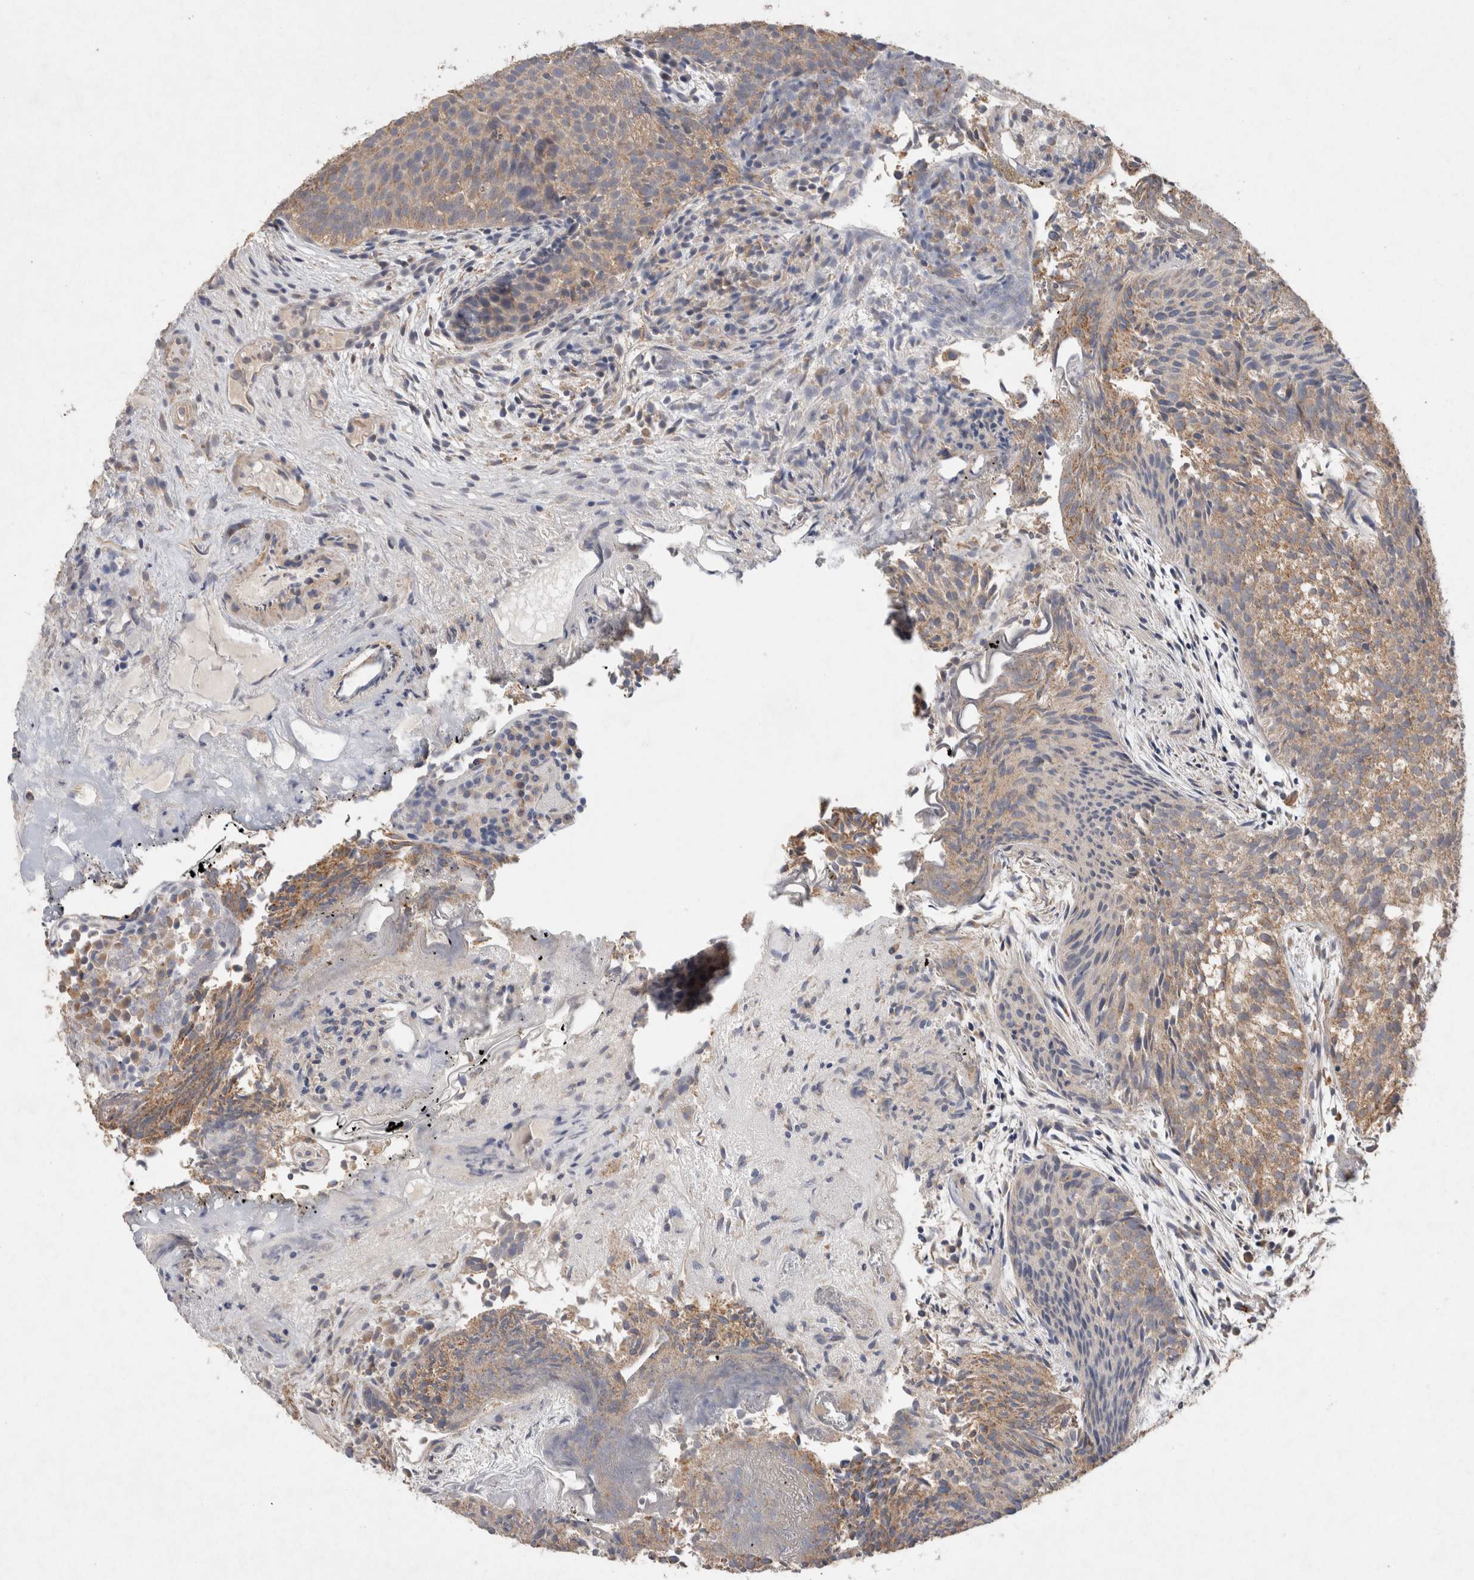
{"staining": {"intensity": "moderate", "quantity": ">75%", "location": "cytoplasmic/membranous"}, "tissue": "urothelial cancer", "cell_type": "Tumor cells", "image_type": "cancer", "snomed": [{"axis": "morphology", "description": "Urothelial carcinoma, Low grade"}, {"axis": "topography", "description": "Urinary bladder"}], "caption": "Protein expression analysis of low-grade urothelial carcinoma exhibits moderate cytoplasmic/membranous staining in approximately >75% of tumor cells.", "gene": "RAB14", "patient": {"sex": "male", "age": 86}}